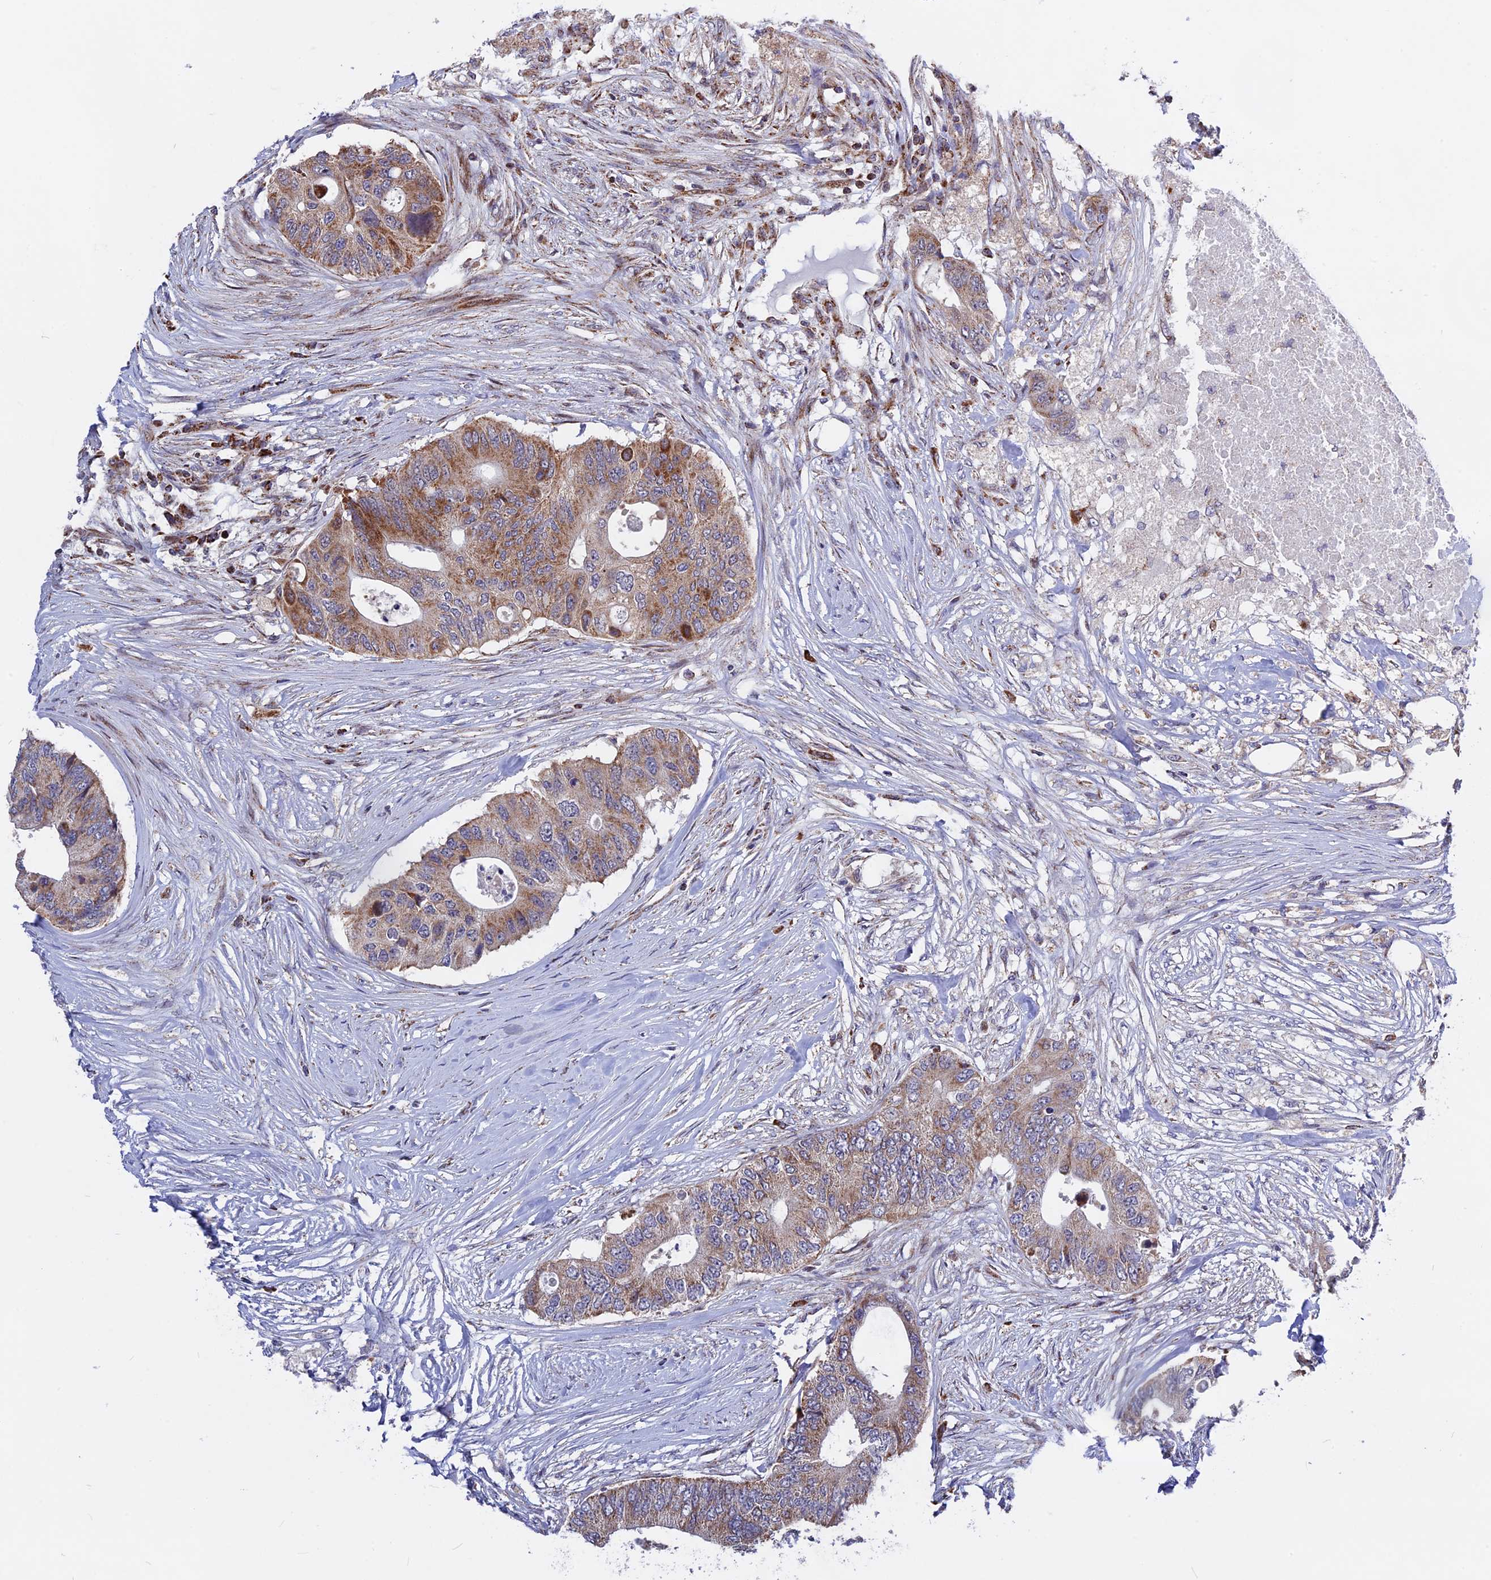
{"staining": {"intensity": "moderate", "quantity": ">75%", "location": "cytoplasmic/membranous"}, "tissue": "colorectal cancer", "cell_type": "Tumor cells", "image_type": "cancer", "snomed": [{"axis": "morphology", "description": "Adenocarcinoma, NOS"}, {"axis": "topography", "description": "Colon"}], "caption": "Immunohistochemistry (IHC) of colorectal cancer (adenocarcinoma) reveals medium levels of moderate cytoplasmic/membranous expression in approximately >75% of tumor cells. (Stains: DAB in brown, nuclei in blue, Microscopy: brightfield microscopy at high magnification).", "gene": "FAM174C", "patient": {"sex": "male", "age": 71}}